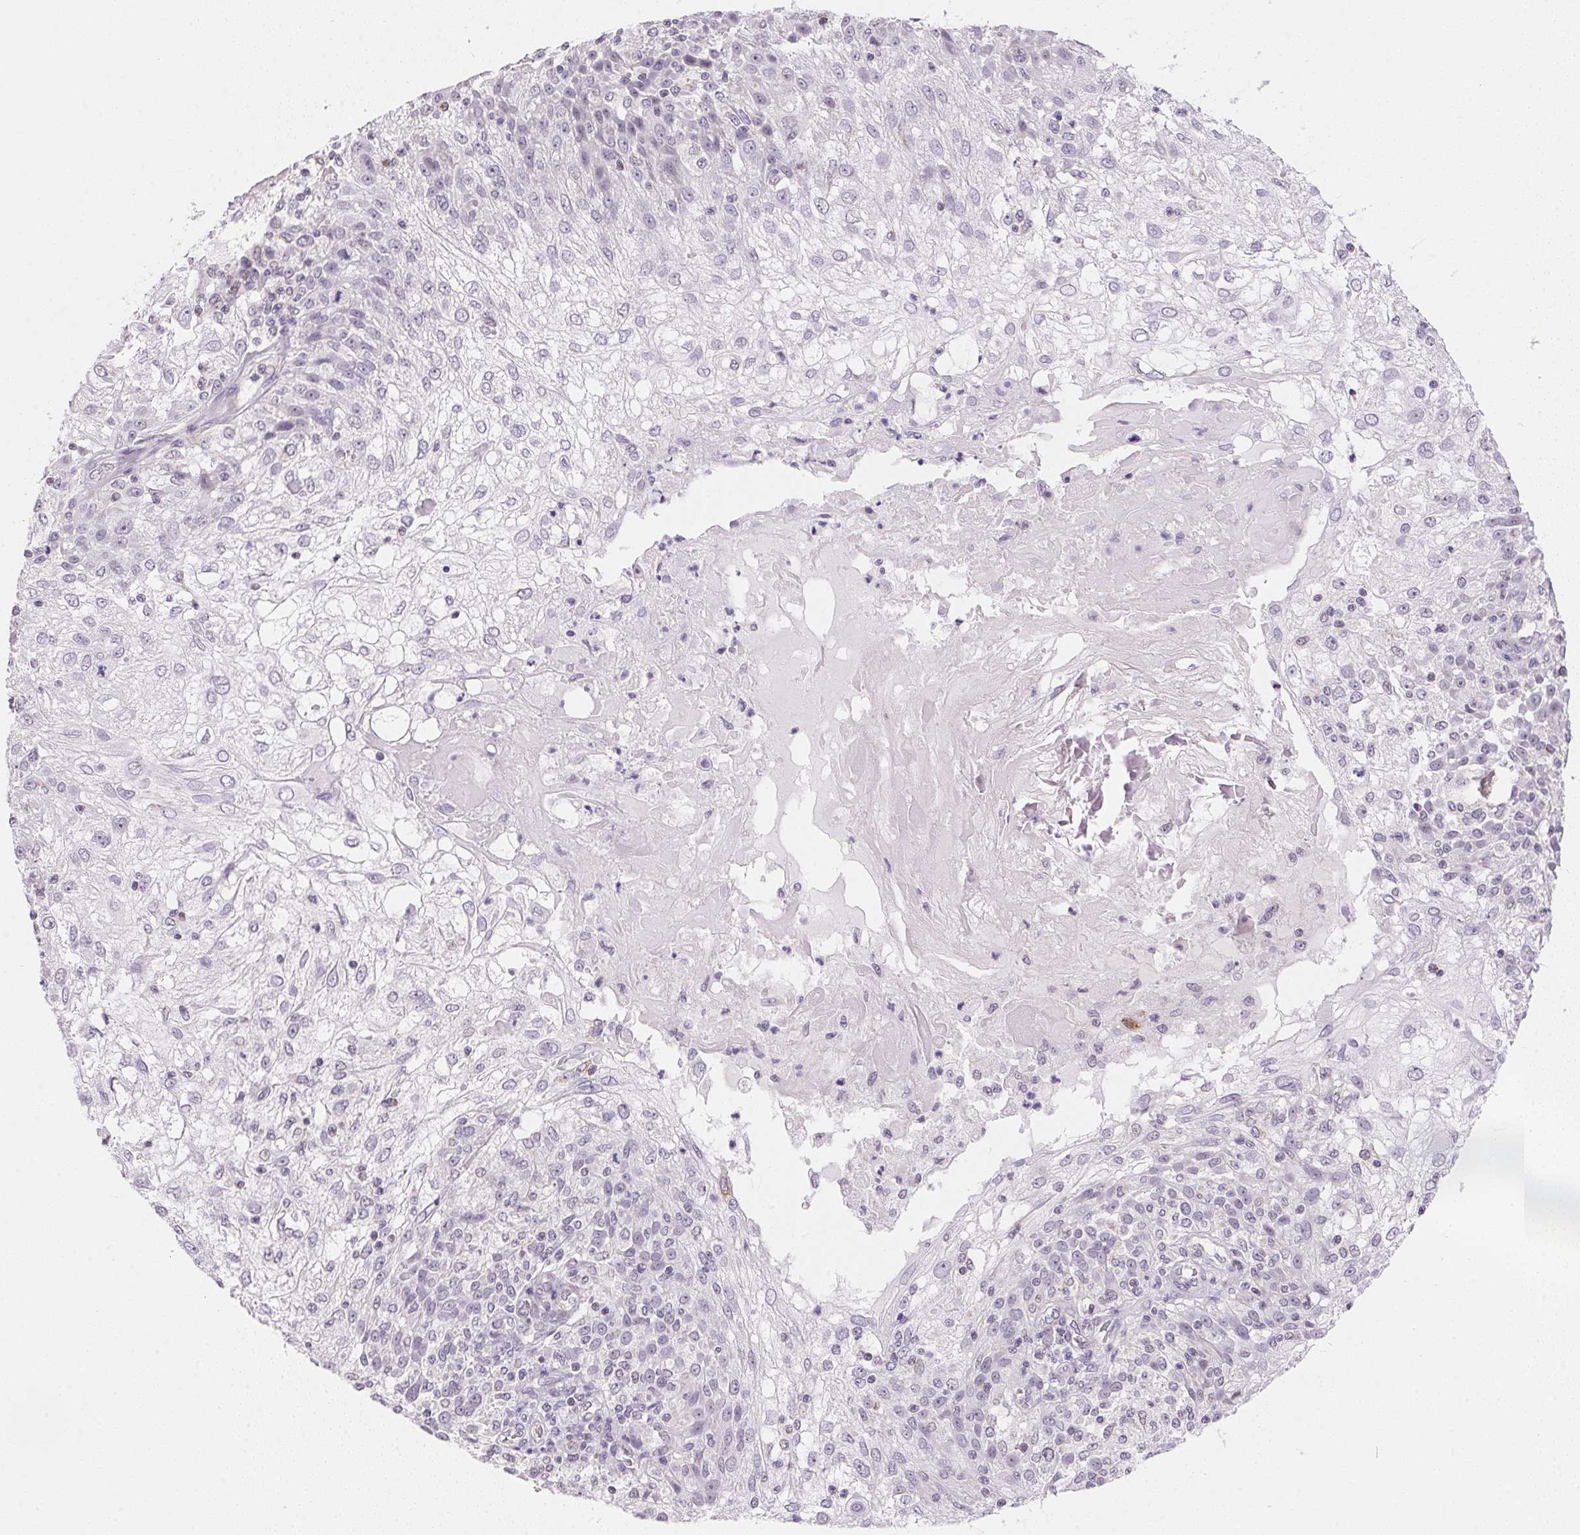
{"staining": {"intensity": "negative", "quantity": "none", "location": "none"}, "tissue": "skin cancer", "cell_type": "Tumor cells", "image_type": "cancer", "snomed": [{"axis": "morphology", "description": "Normal tissue, NOS"}, {"axis": "morphology", "description": "Squamous cell carcinoma, NOS"}, {"axis": "topography", "description": "Skin"}], "caption": "Image shows no protein staining in tumor cells of skin cancer (squamous cell carcinoma) tissue. (DAB (3,3'-diaminobenzidine) immunohistochemistry (IHC) with hematoxylin counter stain).", "gene": "GIPC2", "patient": {"sex": "female", "age": 83}}